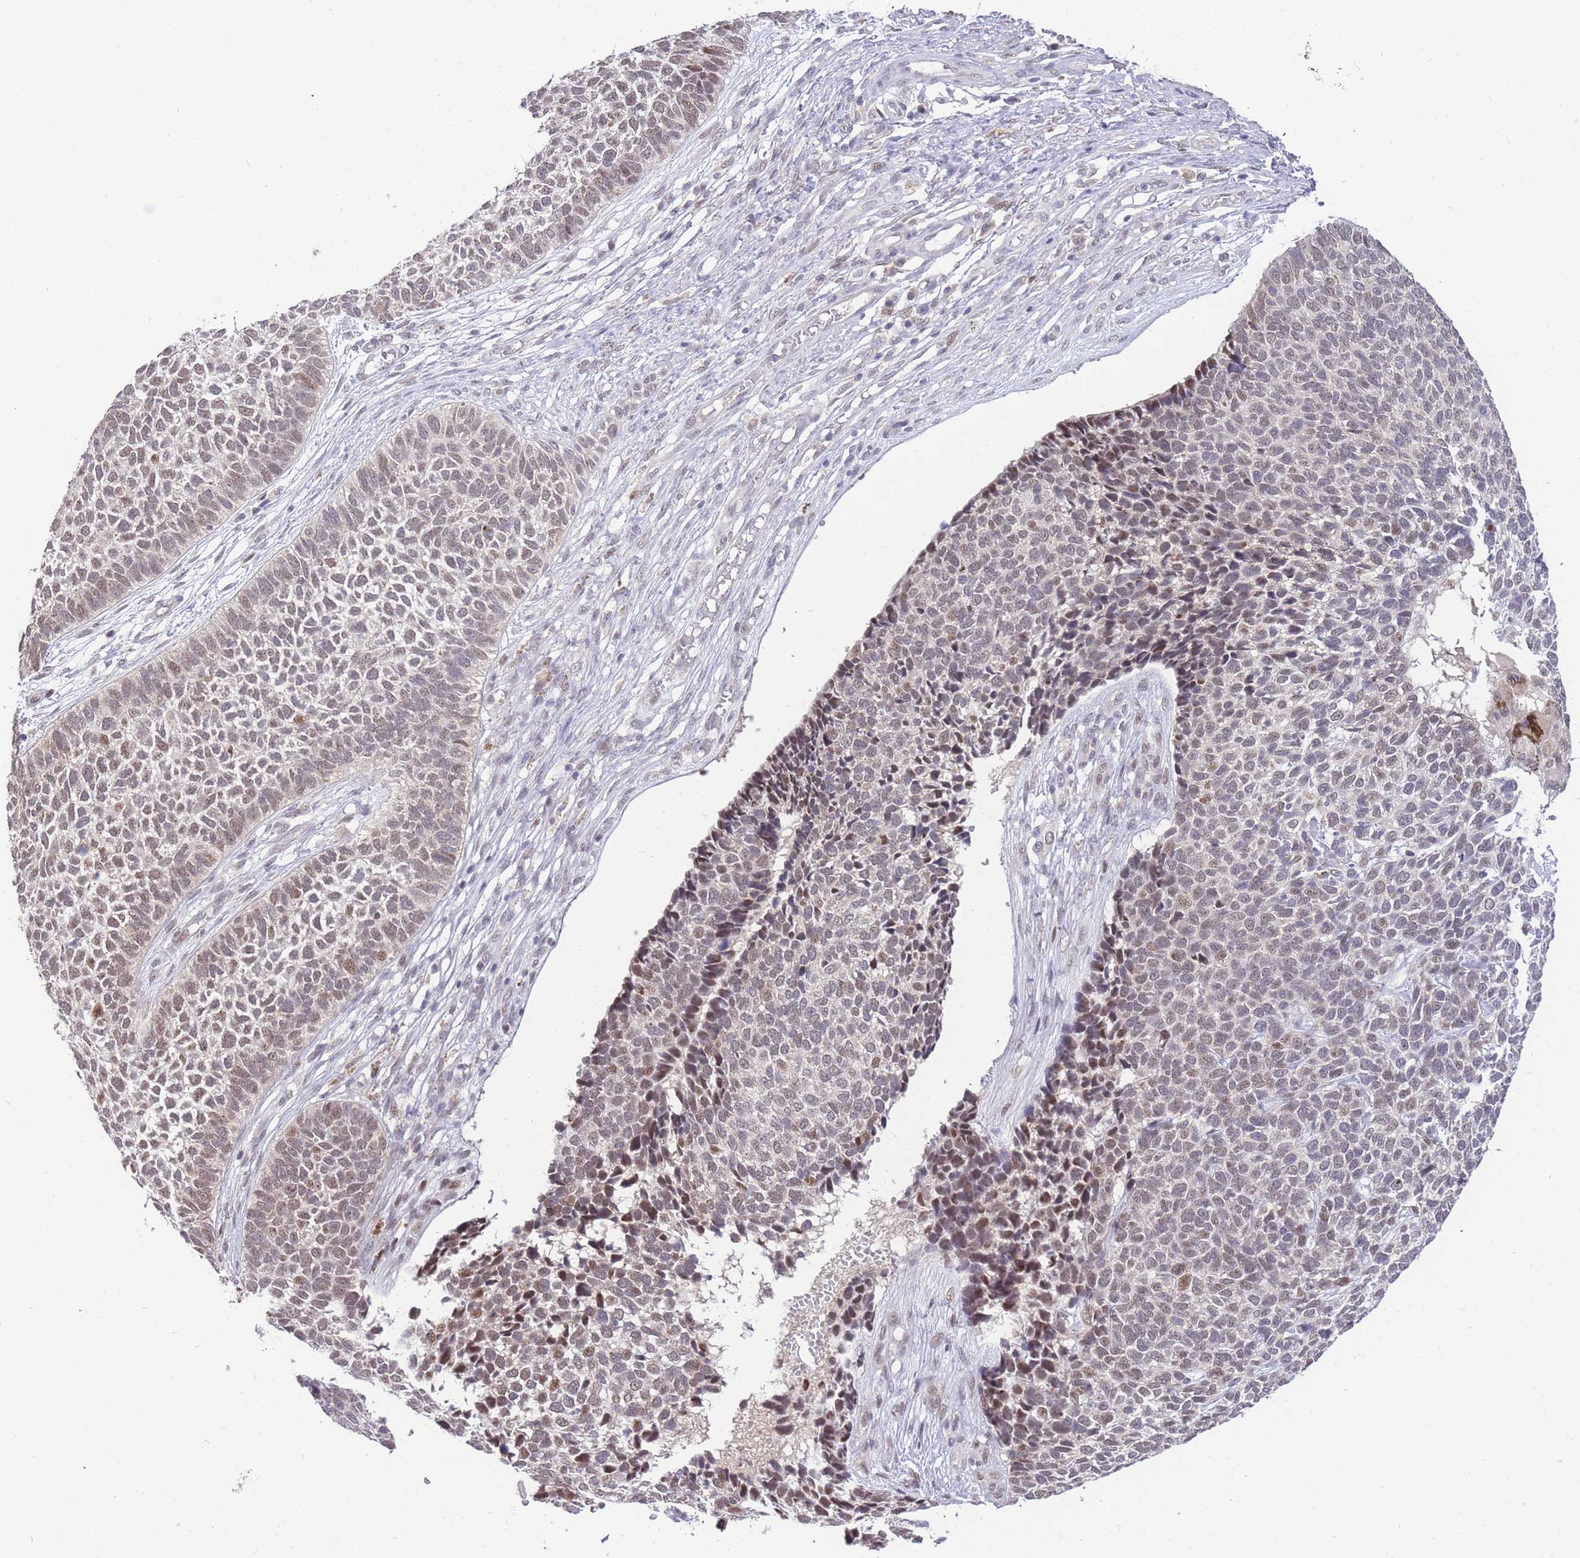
{"staining": {"intensity": "weak", "quantity": "25%-75%", "location": "nuclear"}, "tissue": "skin cancer", "cell_type": "Tumor cells", "image_type": "cancer", "snomed": [{"axis": "morphology", "description": "Basal cell carcinoma"}, {"axis": "topography", "description": "Skin"}], "caption": "Skin basal cell carcinoma tissue exhibits weak nuclear positivity in approximately 25%-75% of tumor cells, visualized by immunohistochemistry. (DAB = brown stain, brightfield microscopy at high magnification).", "gene": "PUS10", "patient": {"sex": "female", "age": 84}}